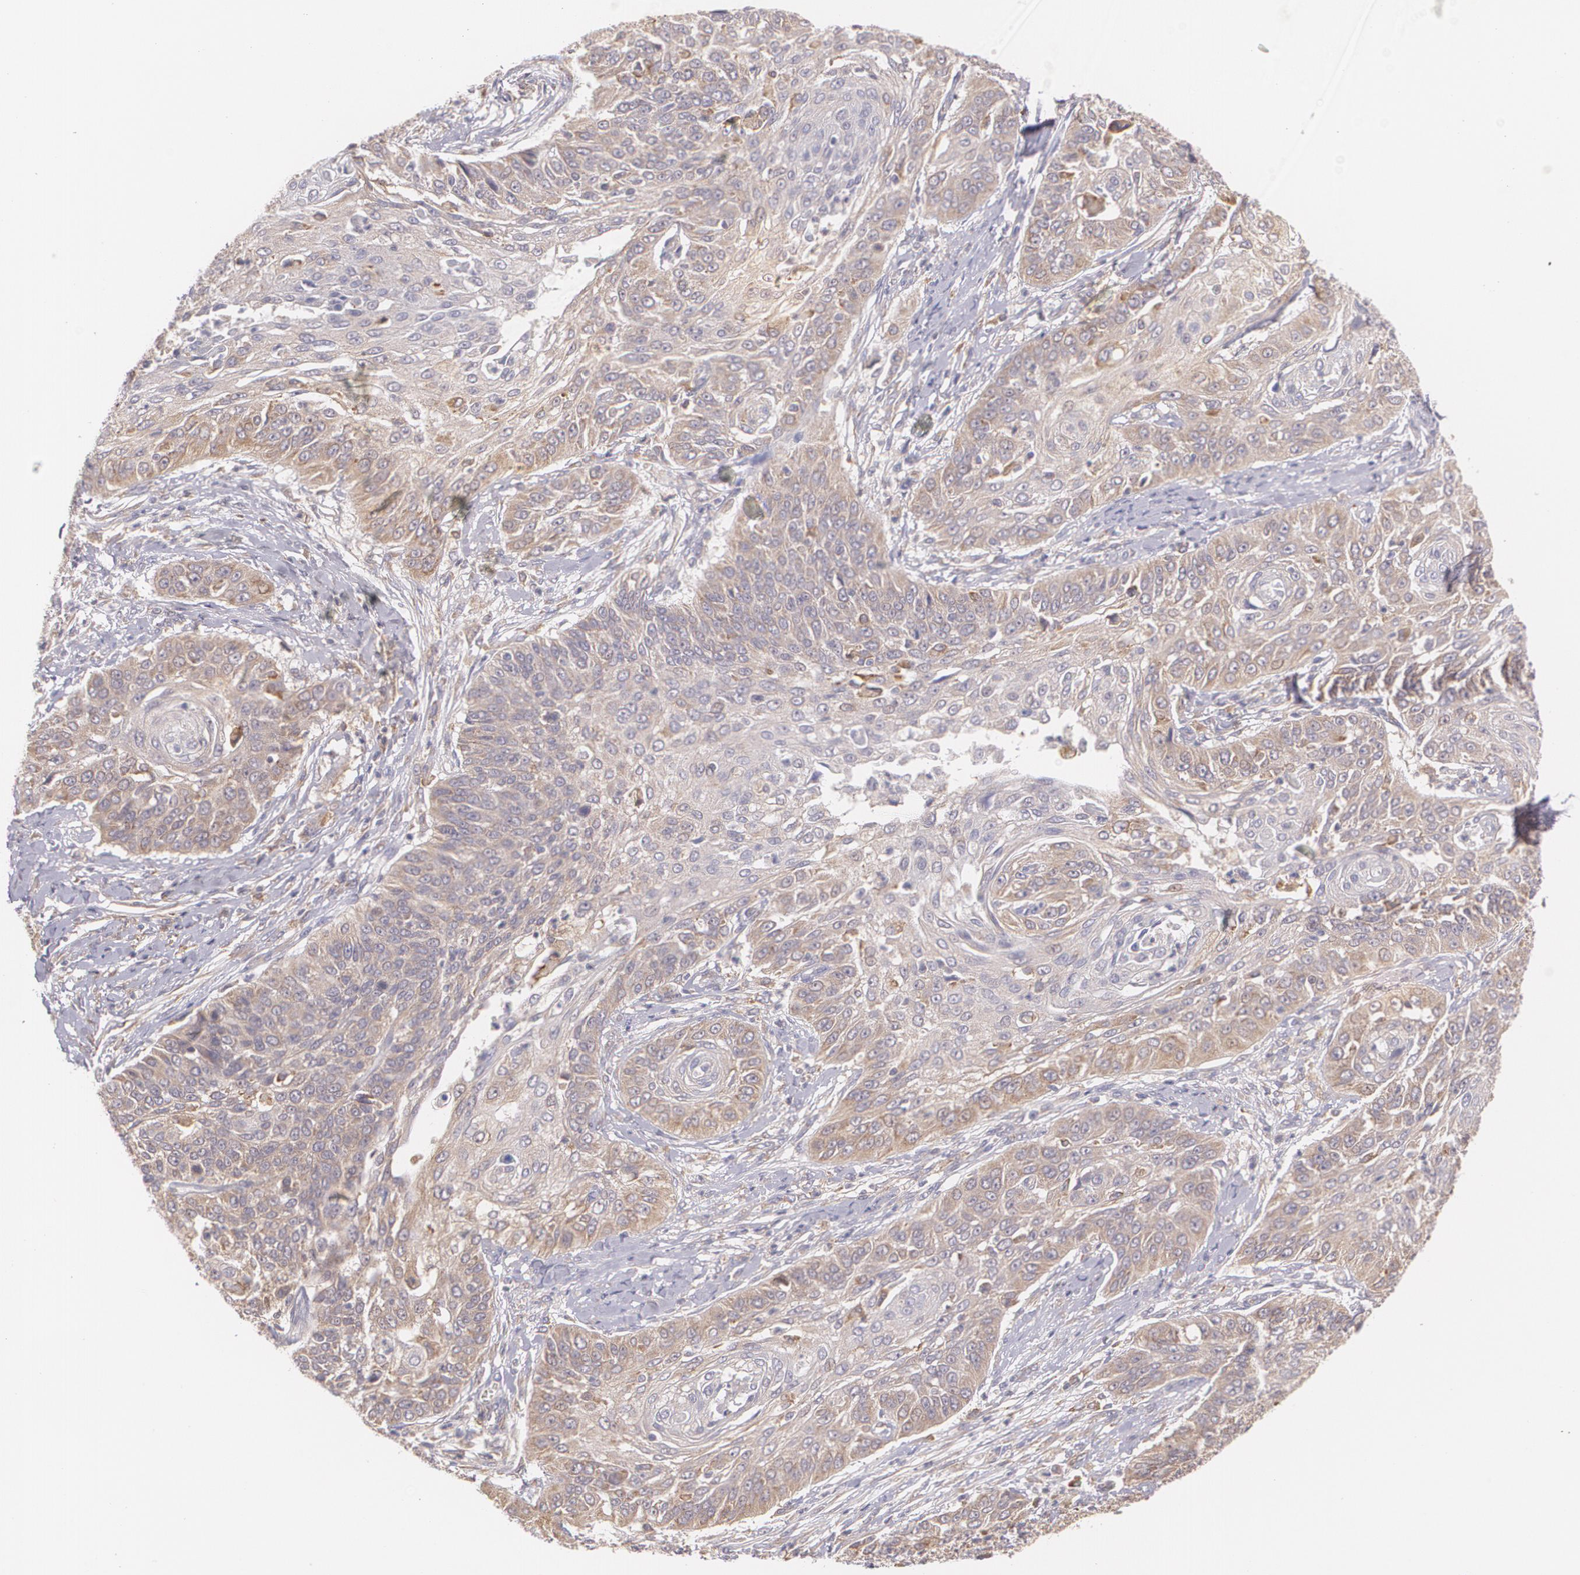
{"staining": {"intensity": "weak", "quantity": ">75%", "location": "cytoplasmic/membranous"}, "tissue": "cervical cancer", "cell_type": "Tumor cells", "image_type": "cancer", "snomed": [{"axis": "morphology", "description": "Squamous cell carcinoma, NOS"}, {"axis": "topography", "description": "Cervix"}], "caption": "Tumor cells demonstrate low levels of weak cytoplasmic/membranous expression in about >75% of cells in cervical cancer (squamous cell carcinoma).", "gene": "CCL17", "patient": {"sex": "female", "age": 64}}